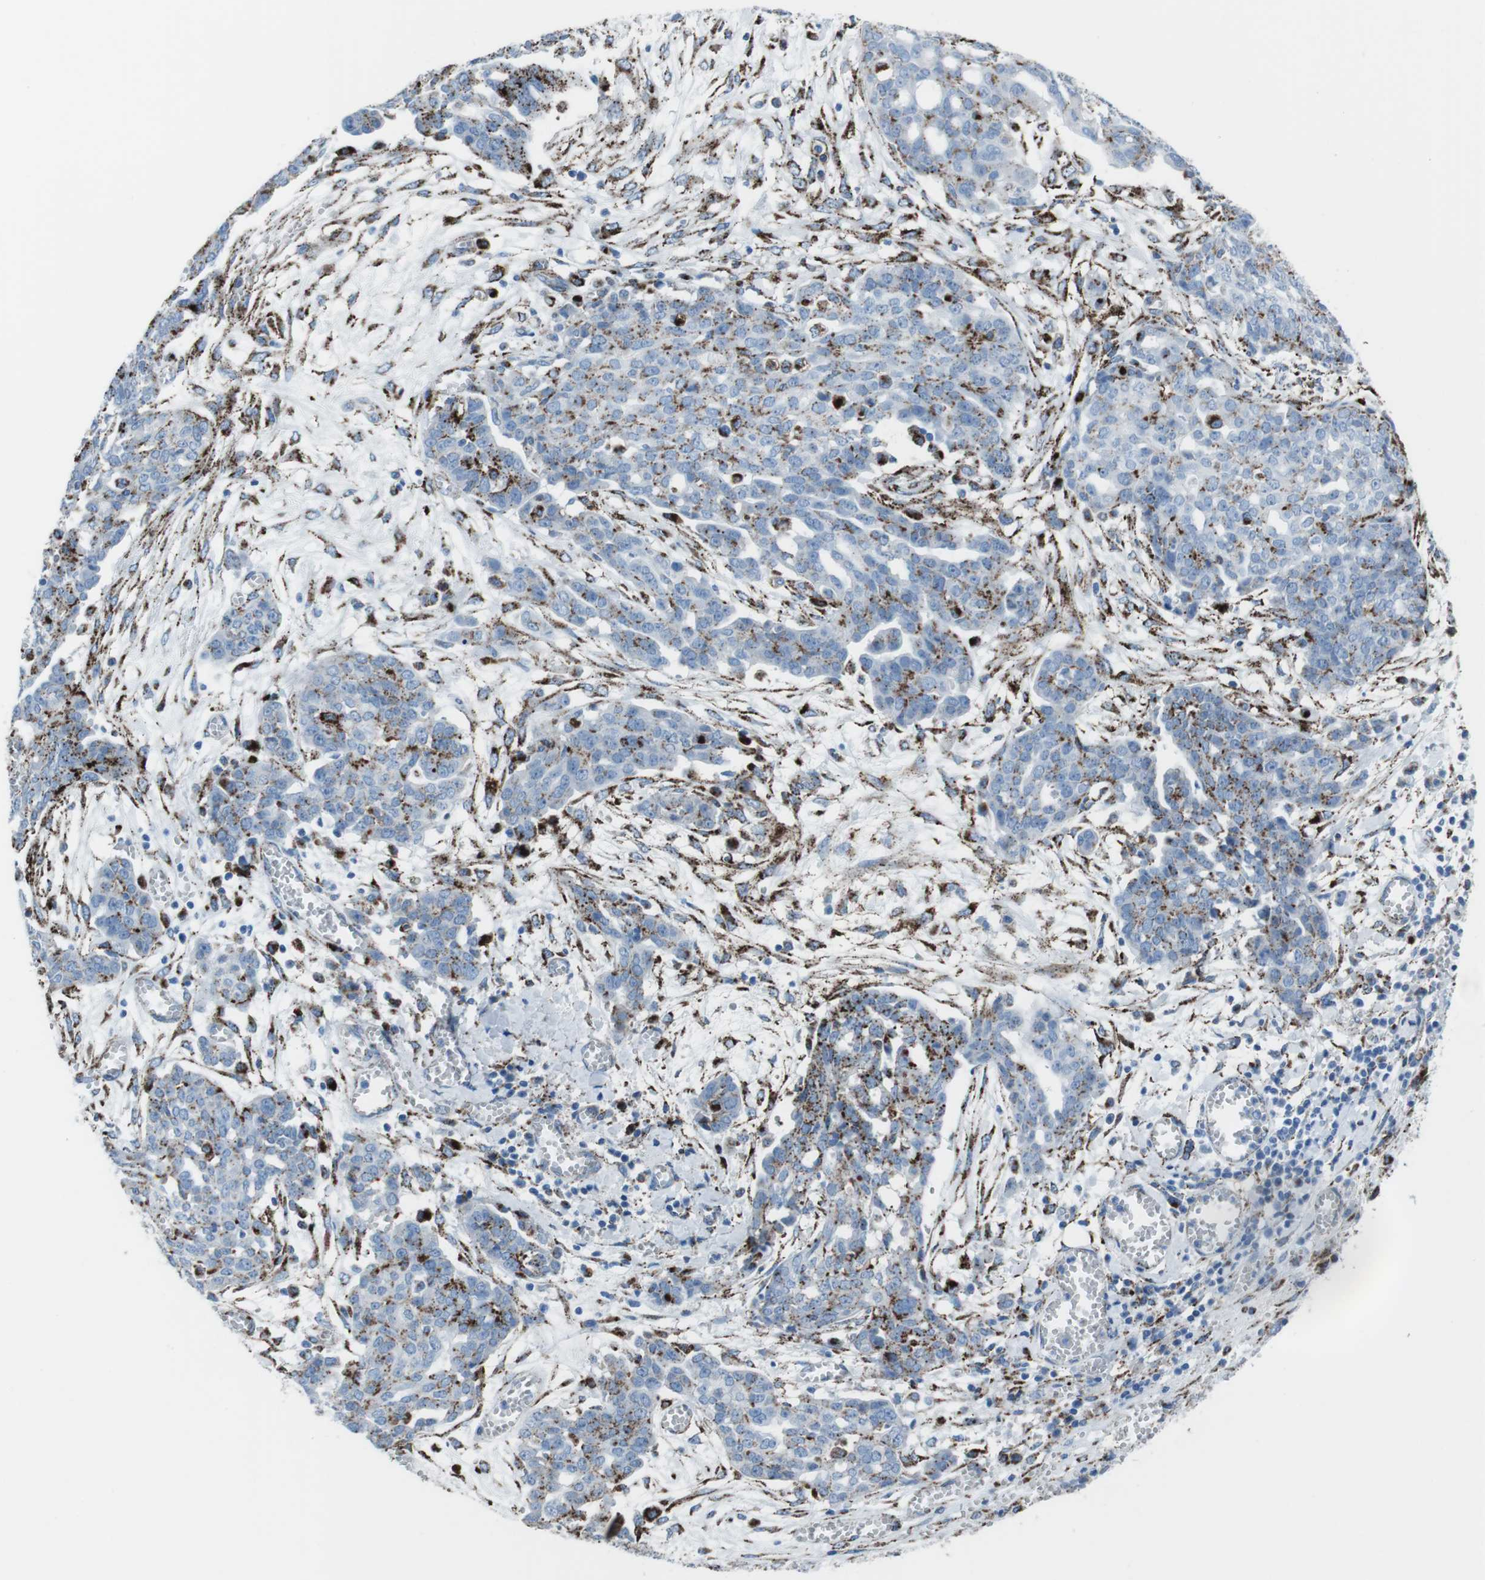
{"staining": {"intensity": "strong", "quantity": "25%-75%", "location": "cytoplasmic/membranous"}, "tissue": "ovarian cancer", "cell_type": "Tumor cells", "image_type": "cancer", "snomed": [{"axis": "morphology", "description": "Cystadenocarcinoma, serous, NOS"}, {"axis": "topography", "description": "Soft tissue"}, {"axis": "topography", "description": "Ovary"}], "caption": "There is high levels of strong cytoplasmic/membranous positivity in tumor cells of ovarian cancer (serous cystadenocarcinoma), as demonstrated by immunohistochemical staining (brown color).", "gene": "SCARB2", "patient": {"sex": "female", "age": 57}}